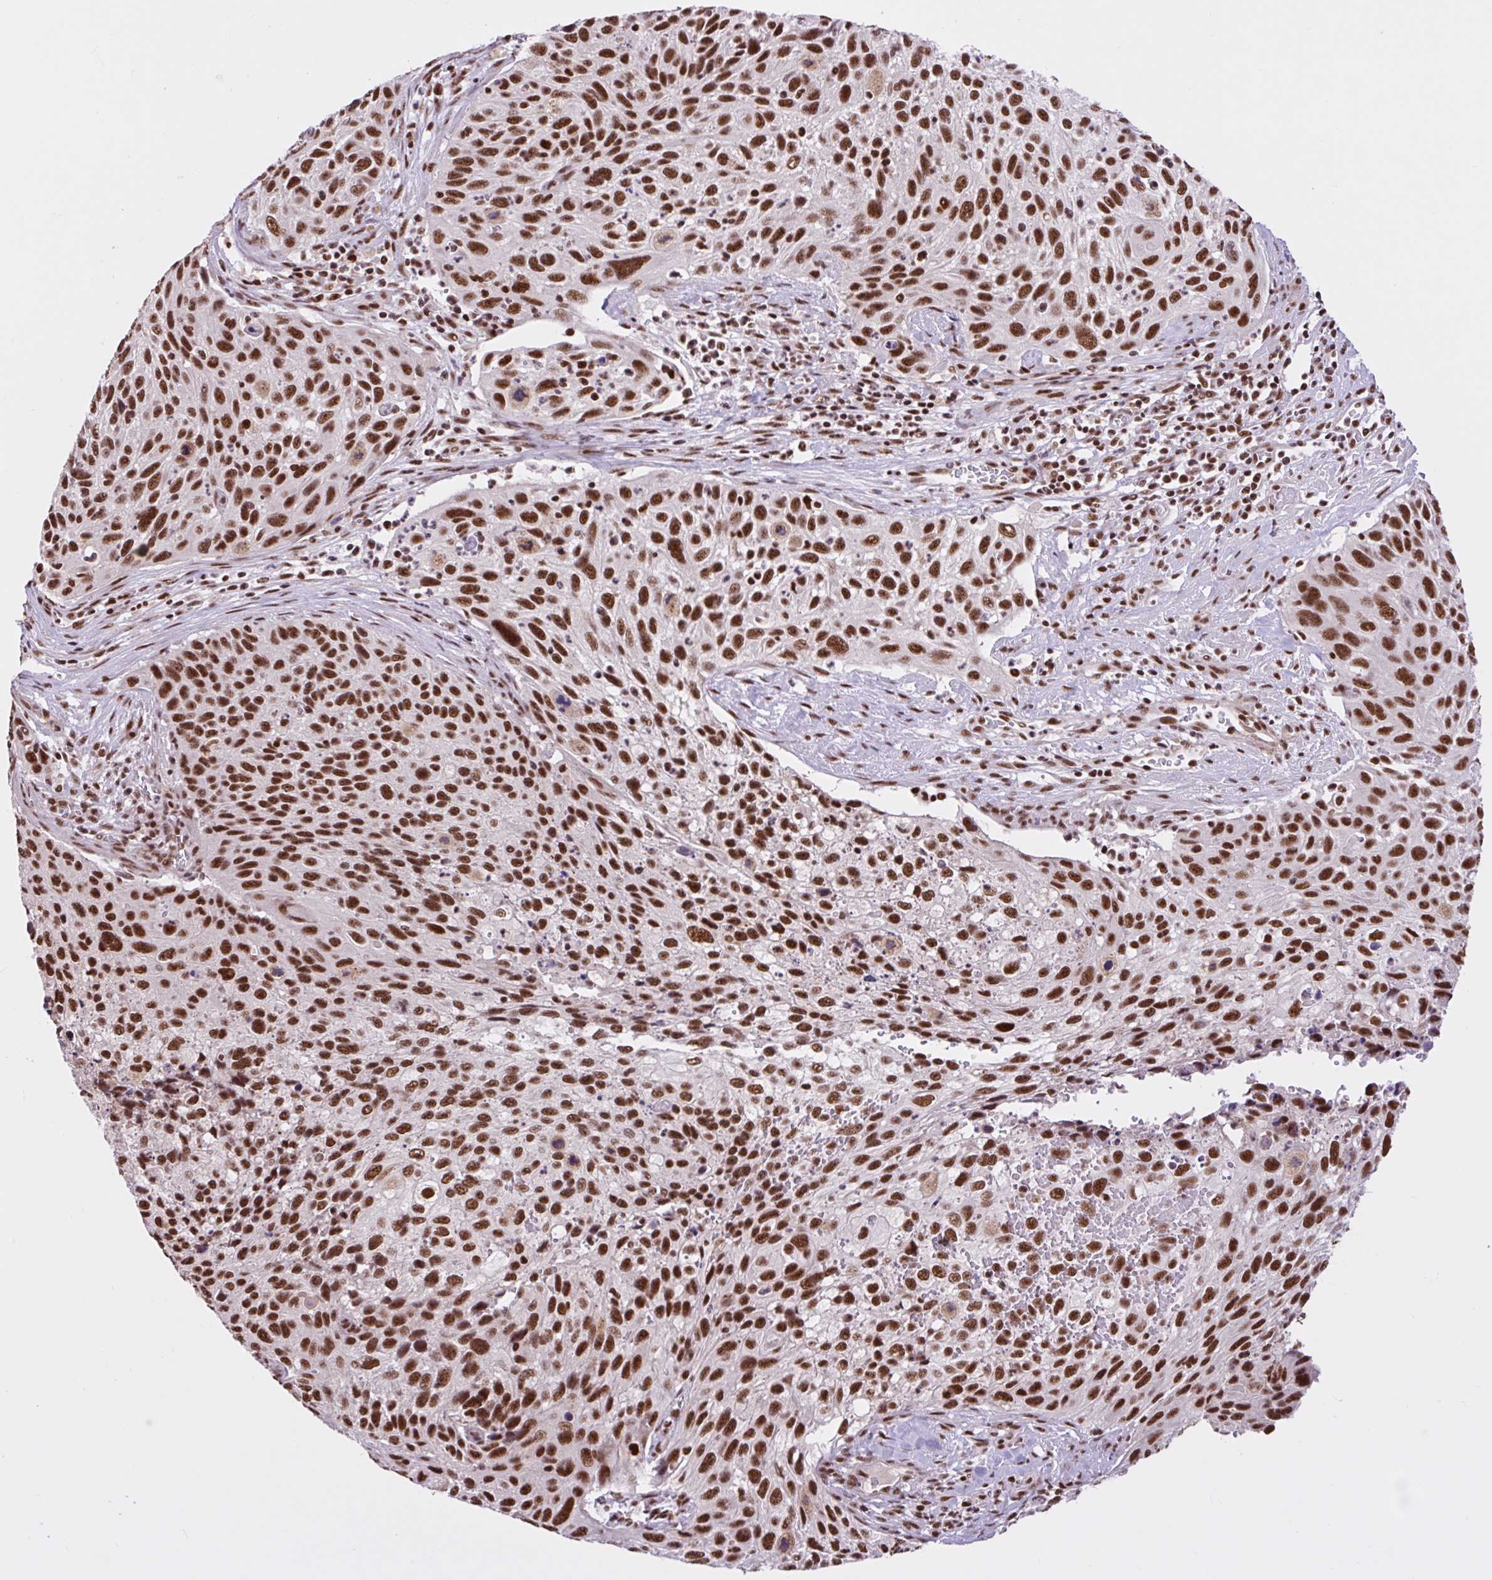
{"staining": {"intensity": "strong", "quantity": ">75%", "location": "nuclear"}, "tissue": "cervical cancer", "cell_type": "Tumor cells", "image_type": "cancer", "snomed": [{"axis": "morphology", "description": "Squamous cell carcinoma, NOS"}, {"axis": "topography", "description": "Cervix"}], "caption": "About >75% of tumor cells in human cervical squamous cell carcinoma exhibit strong nuclear protein positivity as visualized by brown immunohistochemical staining.", "gene": "CCDC12", "patient": {"sex": "female", "age": 70}}